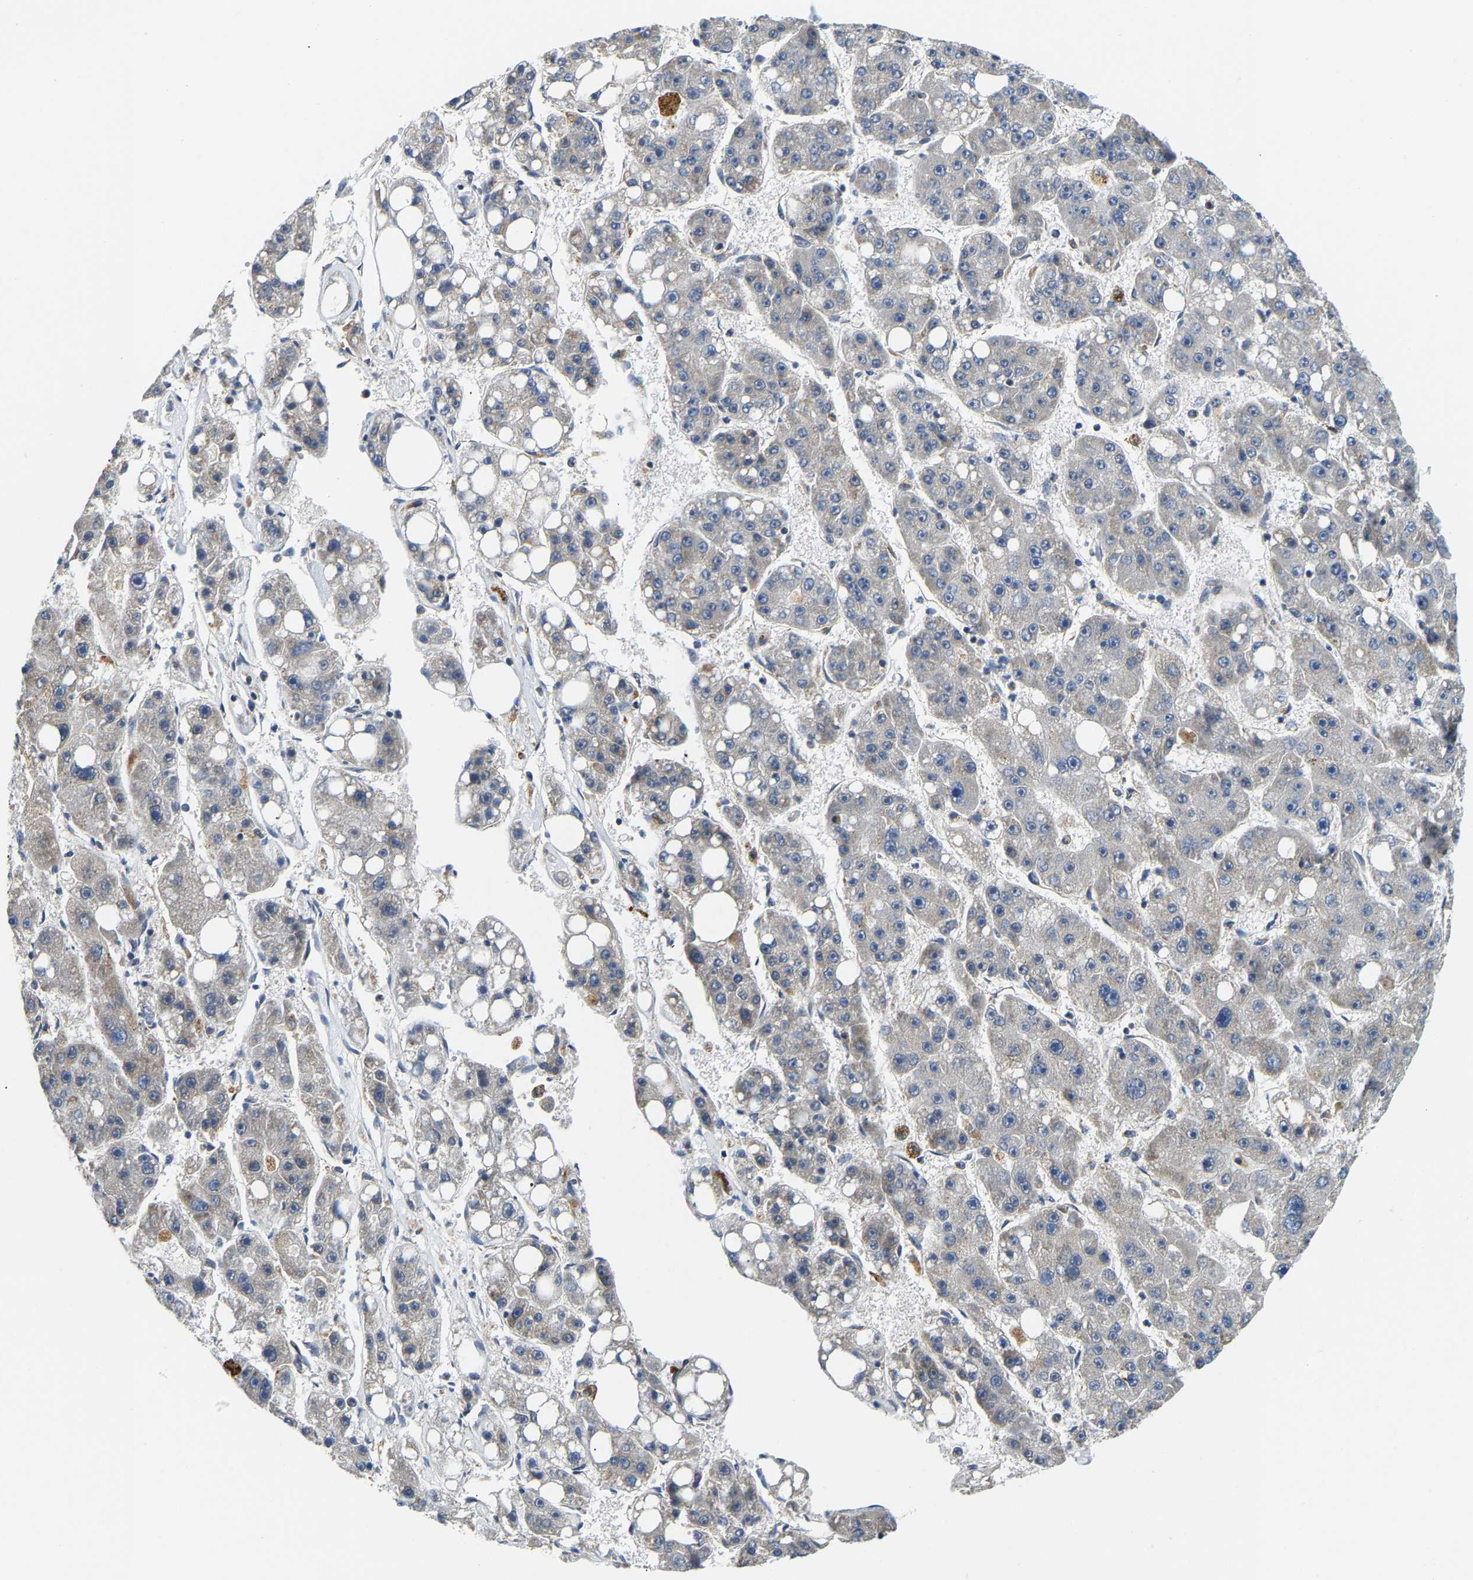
{"staining": {"intensity": "negative", "quantity": "none", "location": "none"}, "tissue": "liver cancer", "cell_type": "Tumor cells", "image_type": "cancer", "snomed": [{"axis": "morphology", "description": "Carcinoma, Hepatocellular, NOS"}, {"axis": "topography", "description": "Liver"}], "caption": "IHC of human hepatocellular carcinoma (liver) exhibits no expression in tumor cells. (DAB immunohistochemistry (IHC) with hematoxylin counter stain).", "gene": "GIMAP7", "patient": {"sex": "female", "age": 61}}